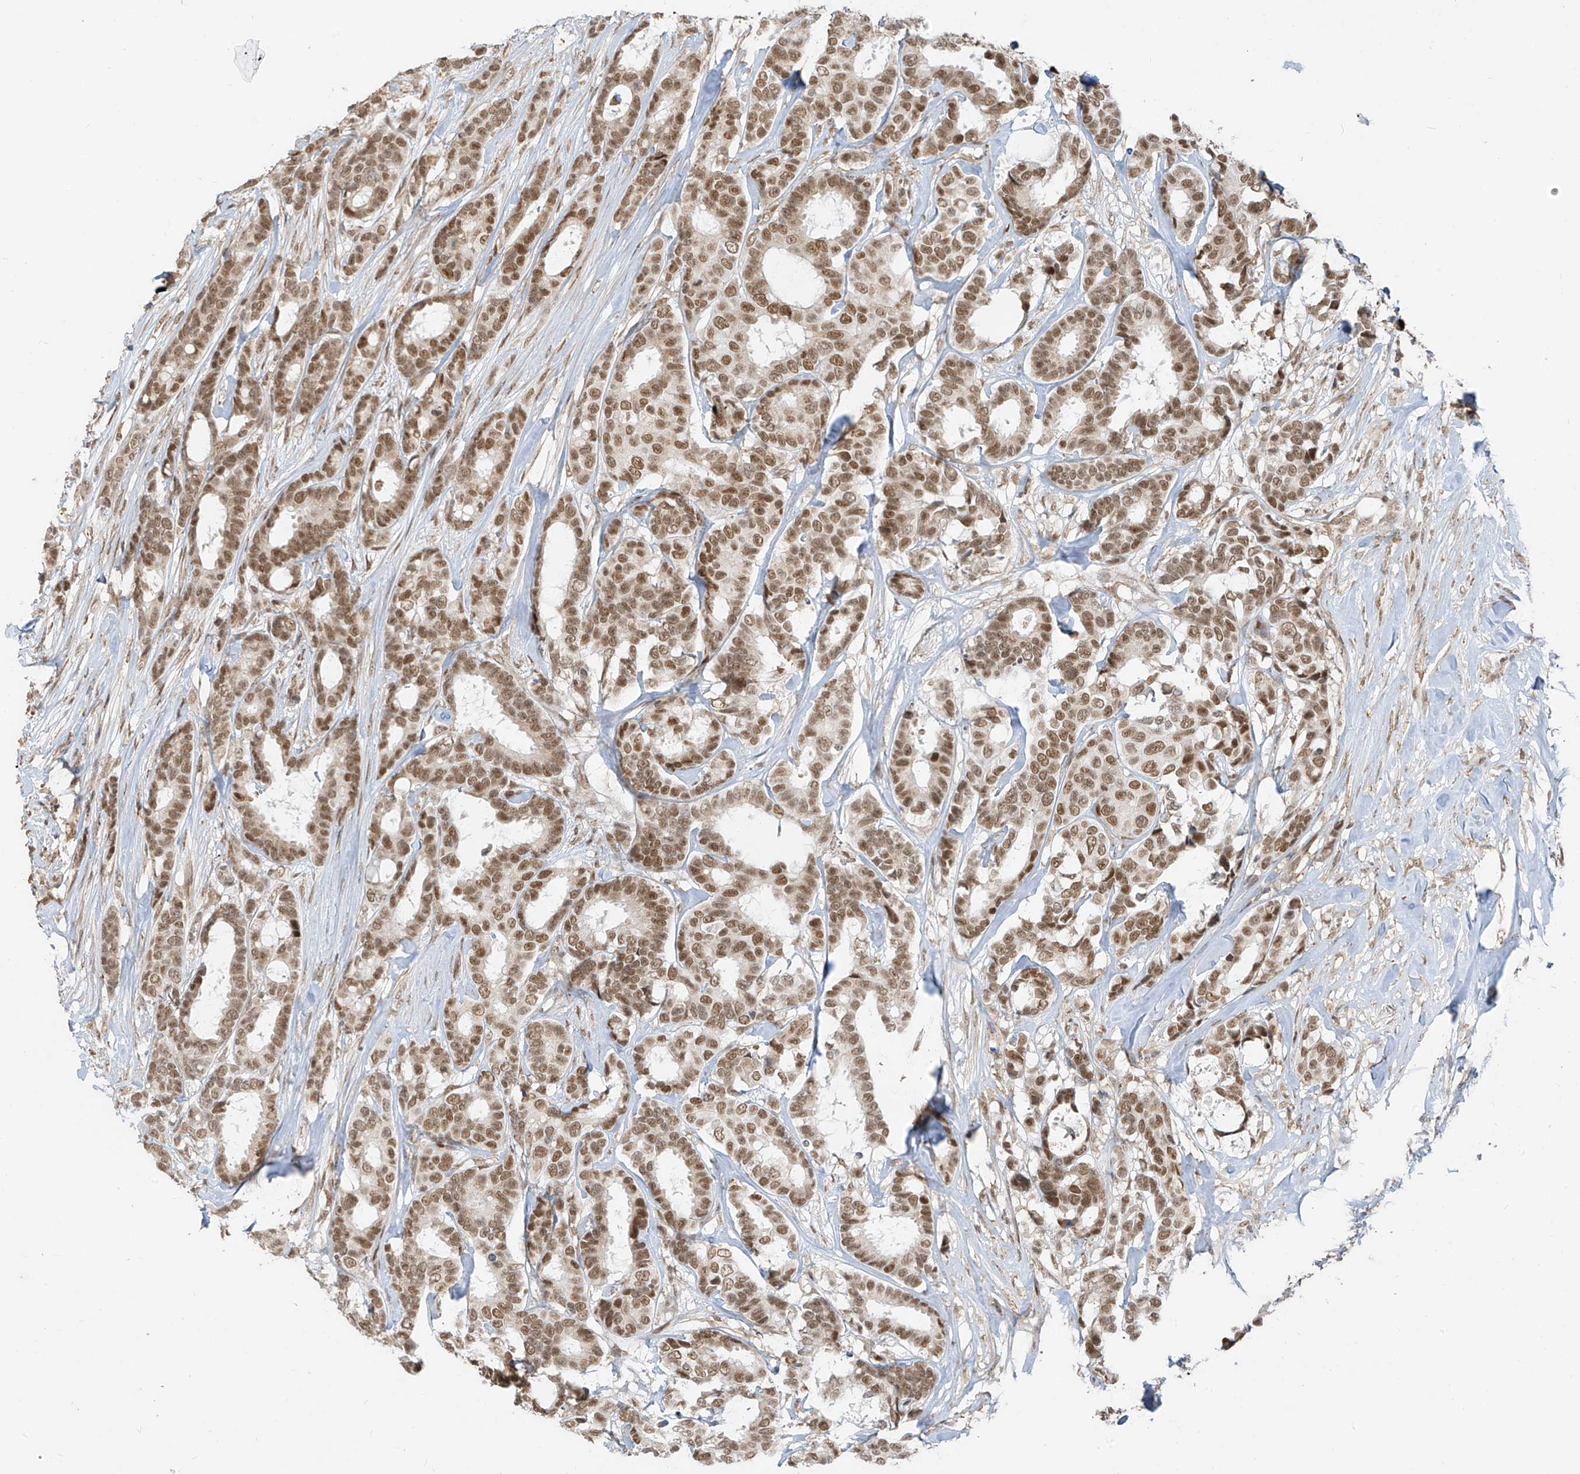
{"staining": {"intensity": "moderate", "quantity": ">75%", "location": "nuclear"}, "tissue": "breast cancer", "cell_type": "Tumor cells", "image_type": "cancer", "snomed": [{"axis": "morphology", "description": "Duct carcinoma"}, {"axis": "topography", "description": "Breast"}], "caption": "Human breast invasive ductal carcinoma stained with a brown dye displays moderate nuclear positive expression in about >75% of tumor cells.", "gene": "ZMYM2", "patient": {"sex": "female", "age": 87}}